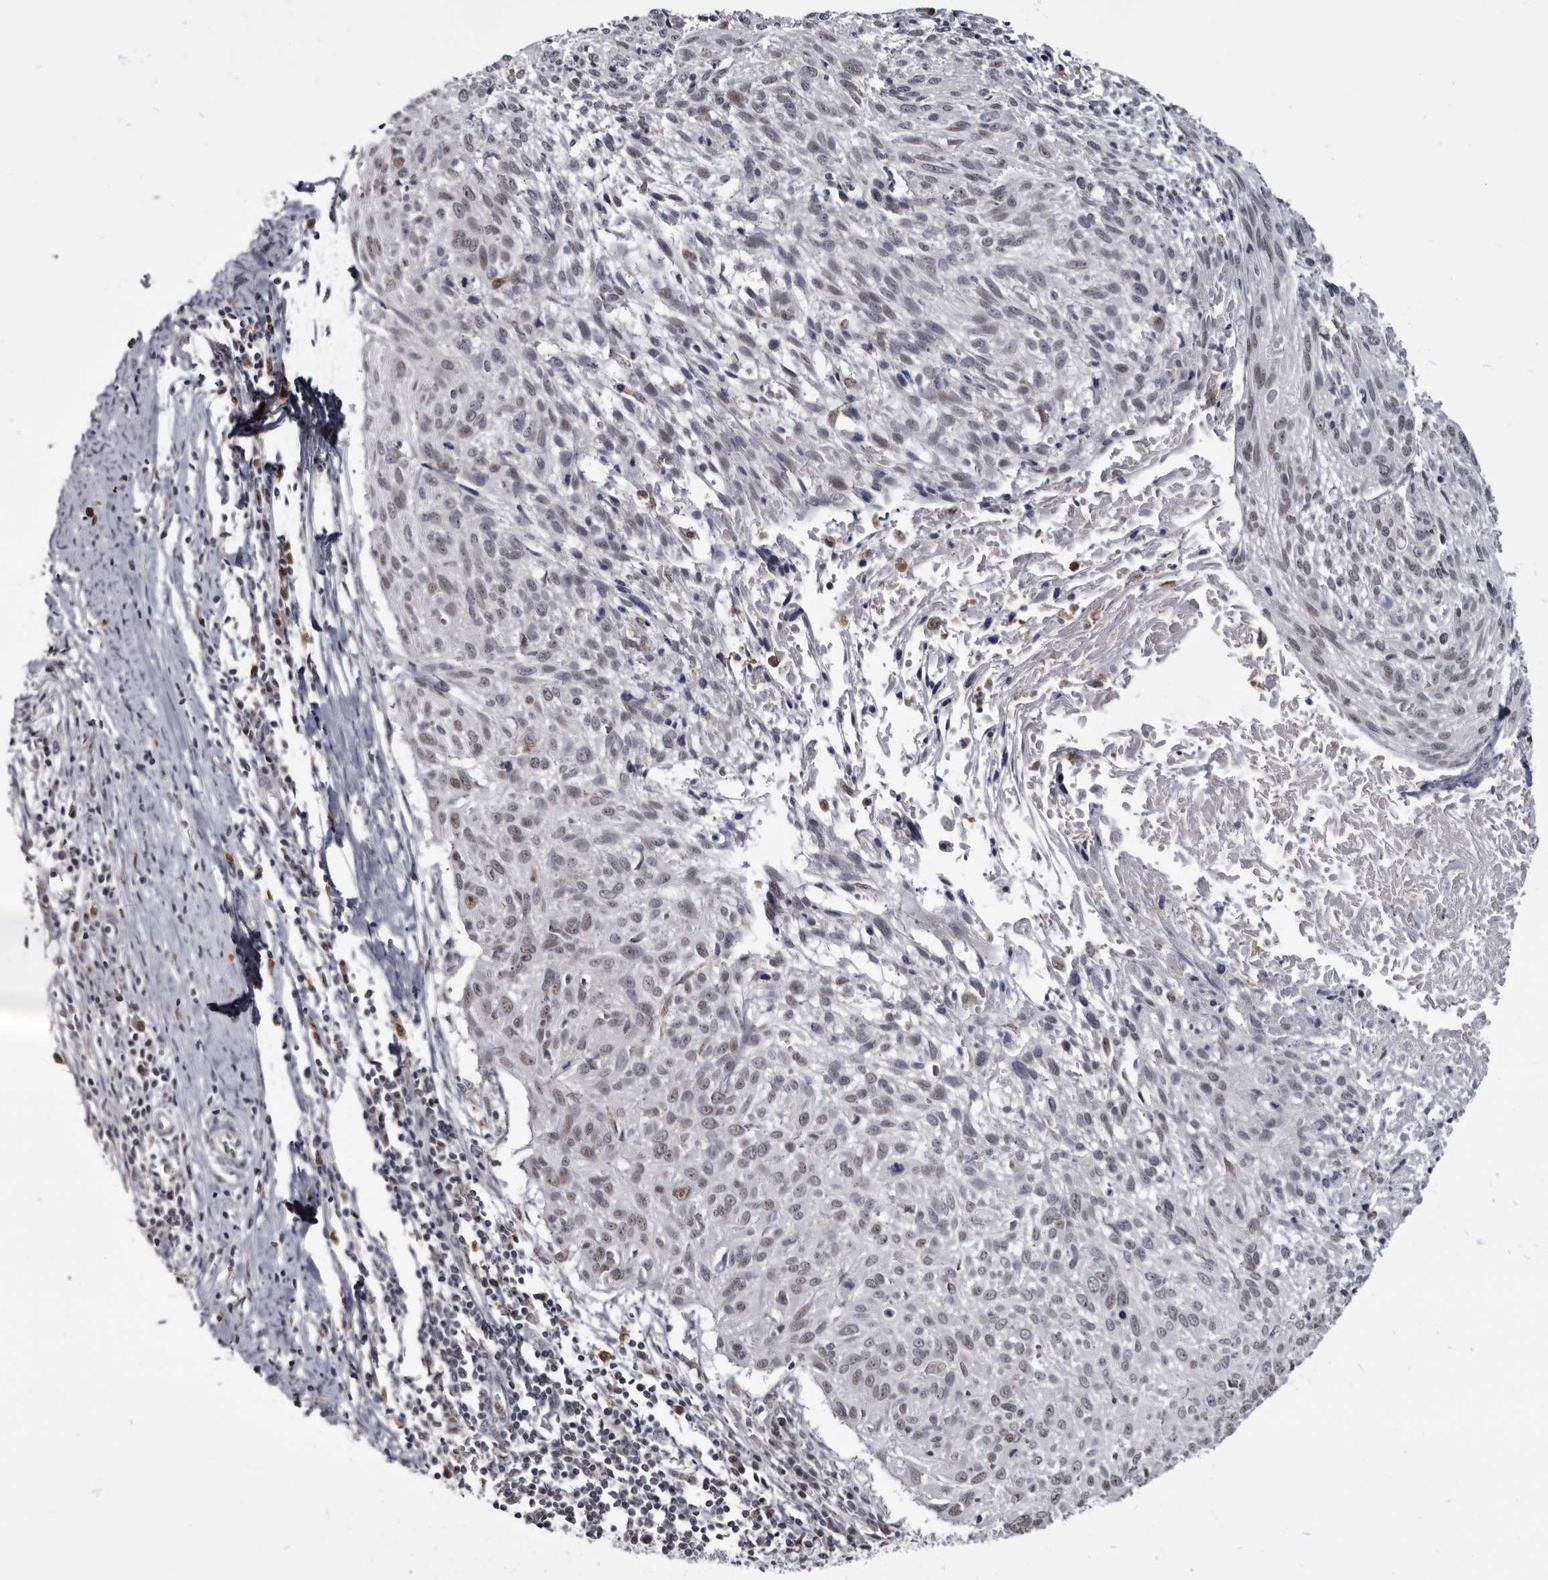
{"staining": {"intensity": "weak", "quantity": "25%-75%", "location": "nuclear"}, "tissue": "cervical cancer", "cell_type": "Tumor cells", "image_type": "cancer", "snomed": [{"axis": "morphology", "description": "Squamous cell carcinoma, NOS"}, {"axis": "topography", "description": "Cervix"}], "caption": "The image reveals immunohistochemical staining of cervical cancer. There is weak nuclear positivity is present in about 25%-75% of tumor cells.", "gene": "CGN", "patient": {"sex": "female", "age": 51}}